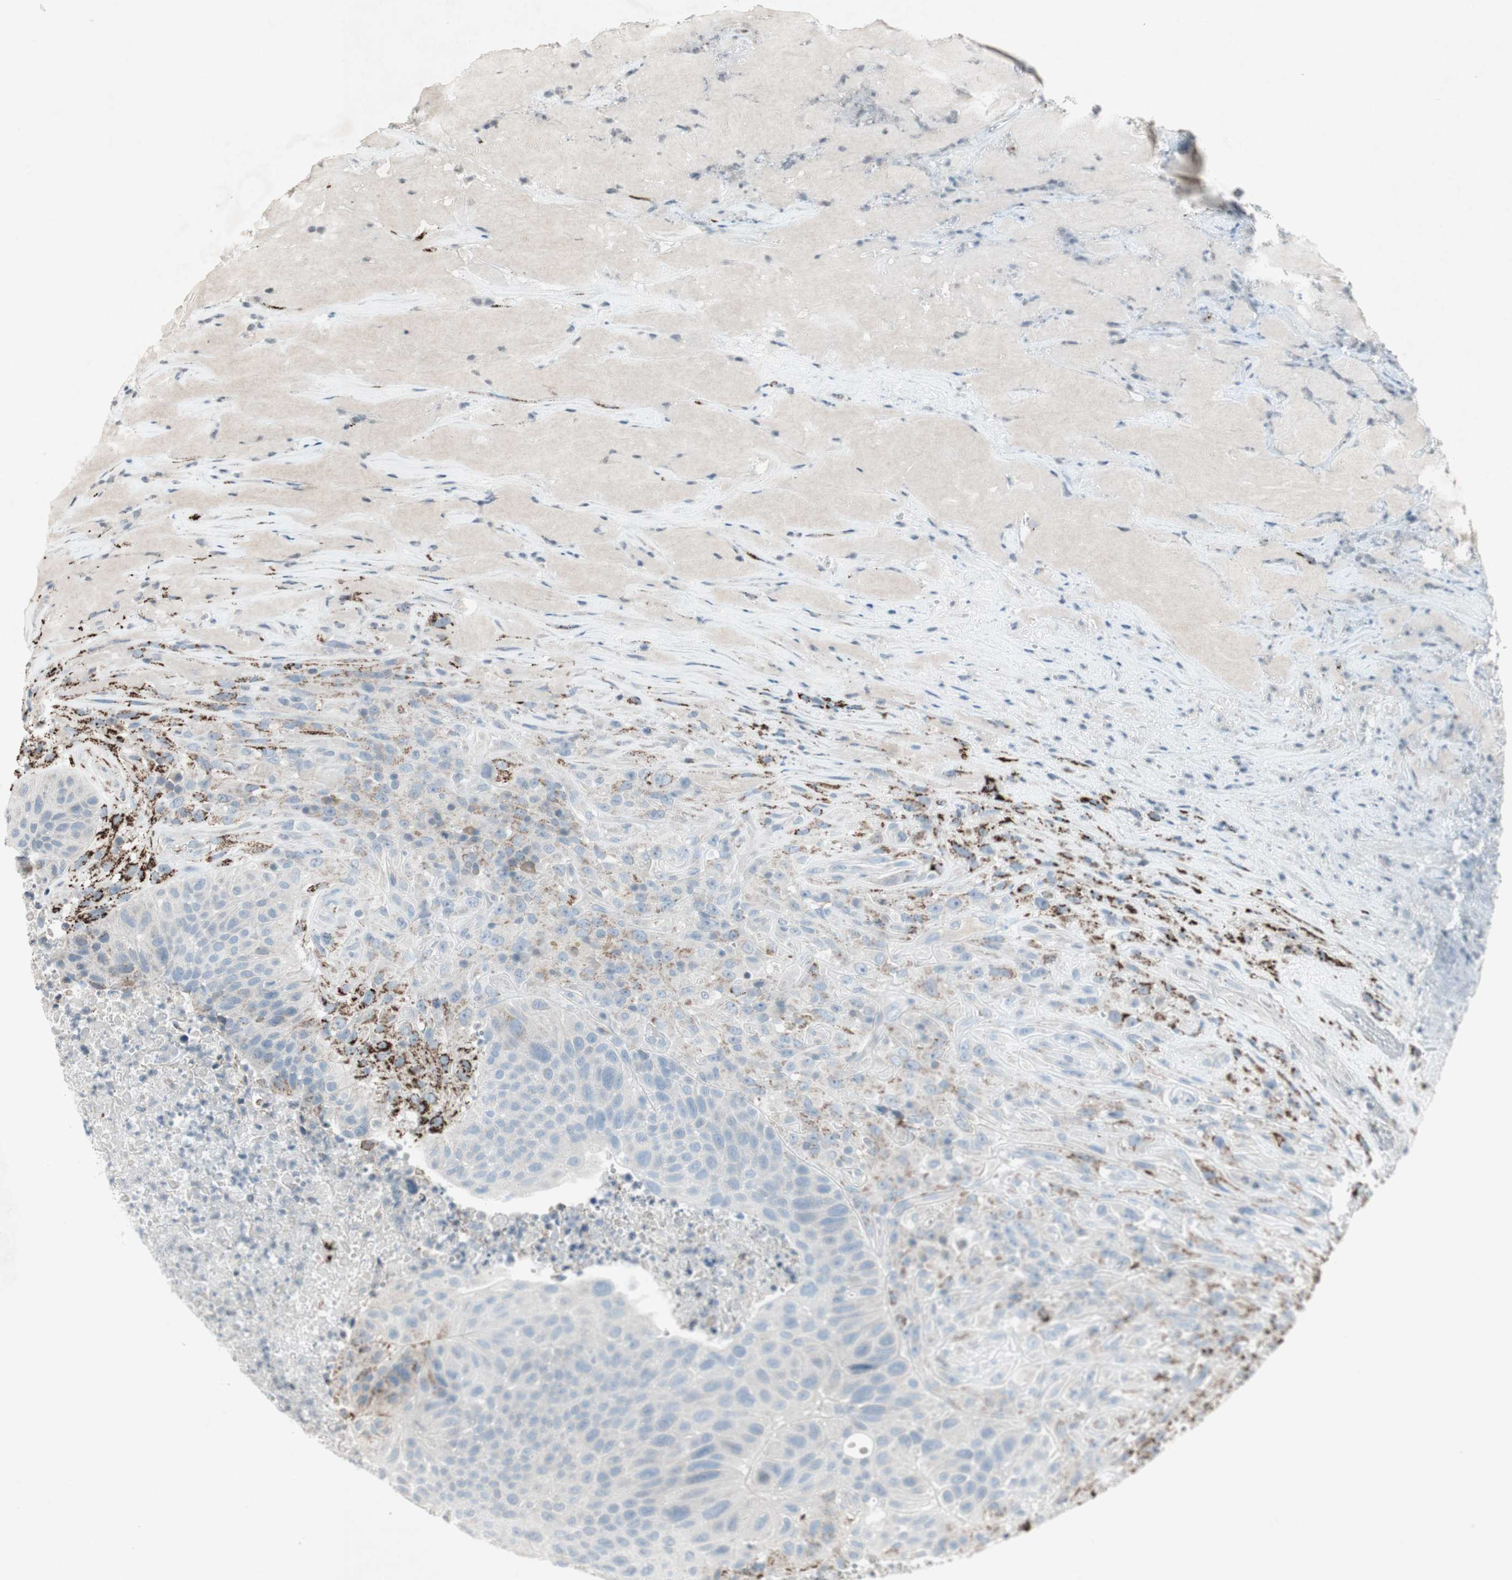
{"staining": {"intensity": "strong", "quantity": "25%-75%", "location": "cytoplasmic/membranous"}, "tissue": "urothelial cancer", "cell_type": "Tumor cells", "image_type": "cancer", "snomed": [{"axis": "morphology", "description": "Urothelial carcinoma, High grade"}, {"axis": "topography", "description": "Urinary bladder"}], "caption": "Human urothelial cancer stained with a brown dye exhibits strong cytoplasmic/membranous positive positivity in approximately 25%-75% of tumor cells.", "gene": "ARG2", "patient": {"sex": "male", "age": 66}}